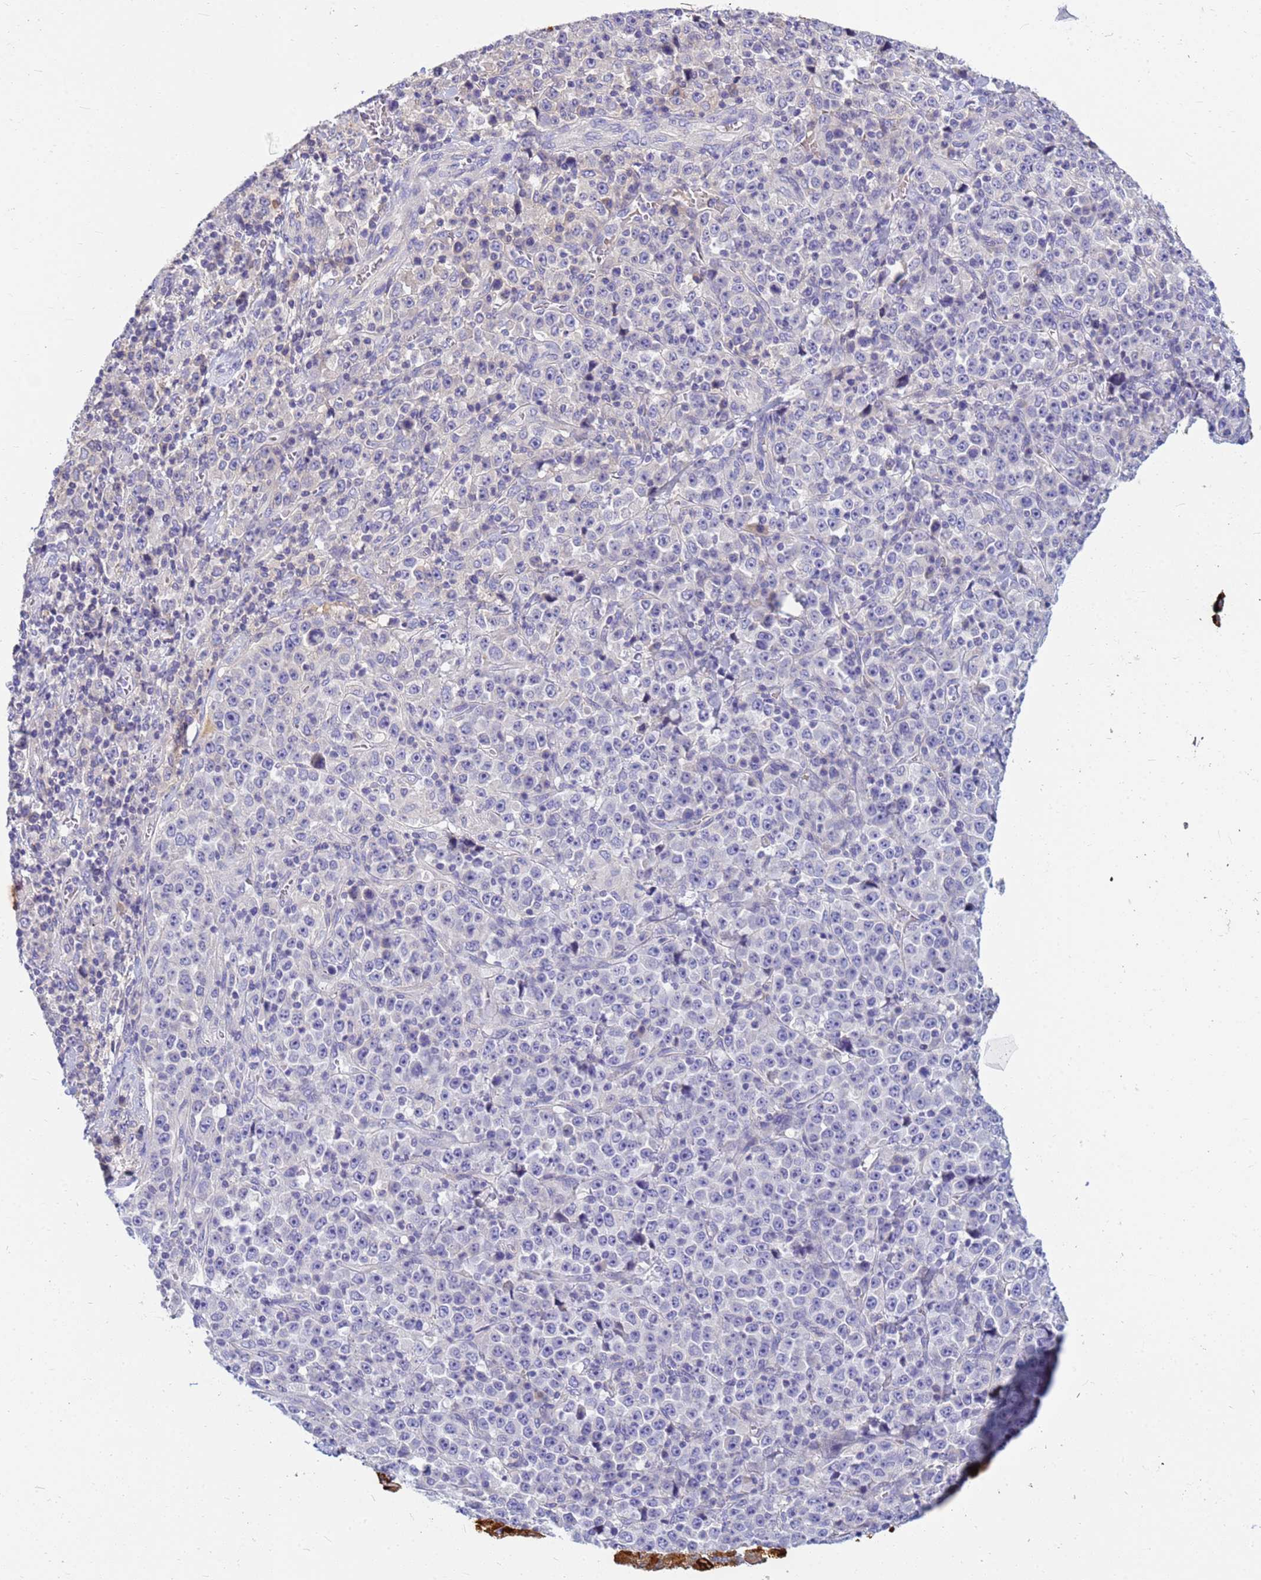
{"staining": {"intensity": "negative", "quantity": "none", "location": "none"}, "tissue": "stomach cancer", "cell_type": "Tumor cells", "image_type": "cancer", "snomed": [{"axis": "morphology", "description": "Normal tissue, NOS"}, {"axis": "morphology", "description": "Adenocarcinoma, NOS"}, {"axis": "topography", "description": "Stomach, upper"}, {"axis": "topography", "description": "Stomach"}], "caption": "A high-resolution micrograph shows immunohistochemistry (IHC) staining of stomach cancer, which displays no significant positivity in tumor cells.", "gene": "DPRX", "patient": {"sex": "male", "age": 59}}